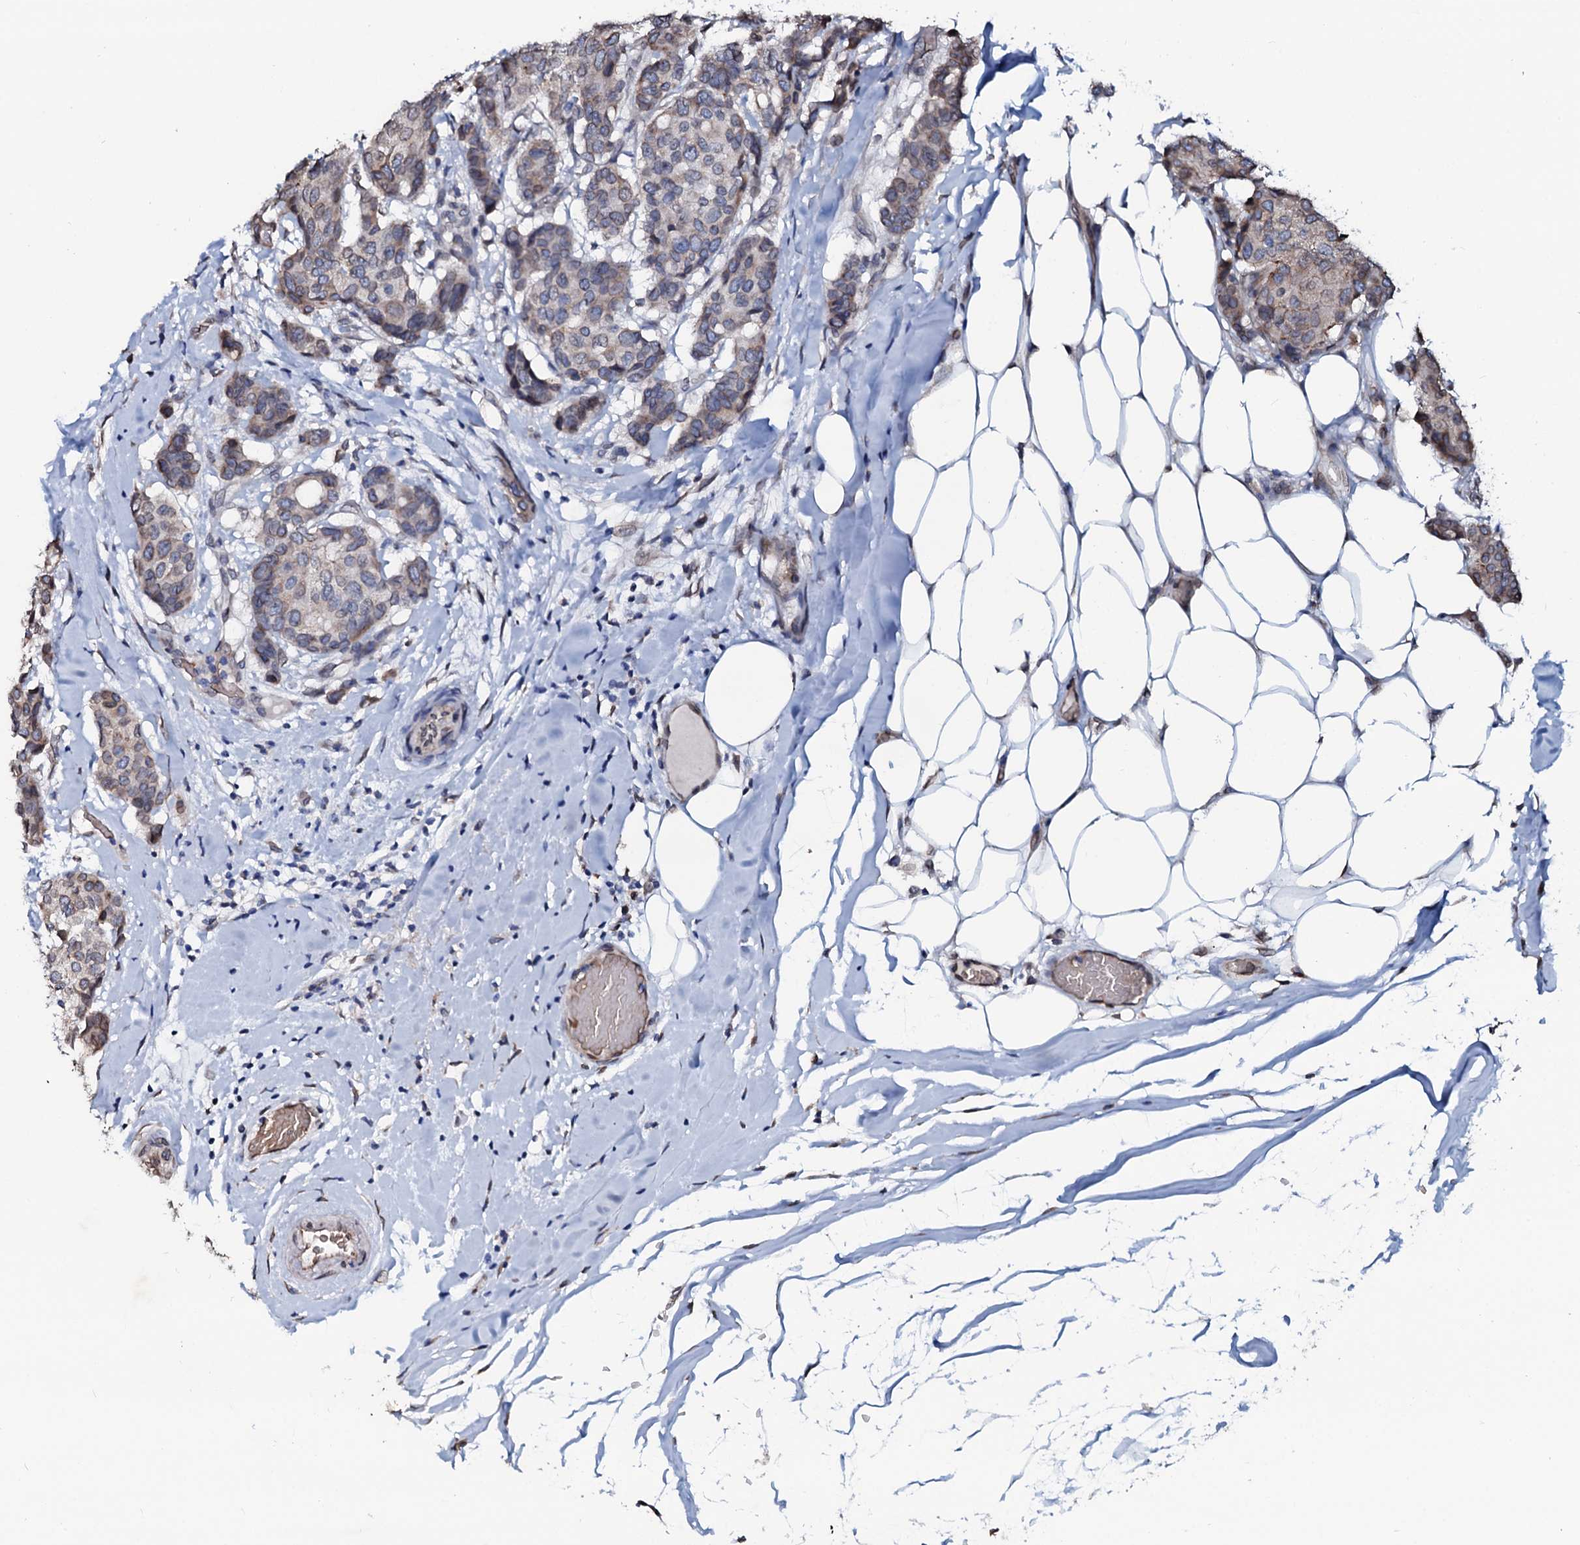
{"staining": {"intensity": "weak", "quantity": "<25%", "location": "cytoplasmic/membranous,nuclear"}, "tissue": "breast cancer", "cell_type": "Tumor cells", "image_type": "cancer", "snomed": [{"axis": "morphology", "description": "Duct carcinoma"}, {"axis": "topography", "description": "Breast"}], "caption": "IHC of breast cancer (intraductal carcinoma) displays no positivity in tumor cells. (DAB (3,3'-diaminobenzidine) immunohistochemistry, high magnification).", "gene": "NRP2", "patient": {"sex": "female", "age": 75}}